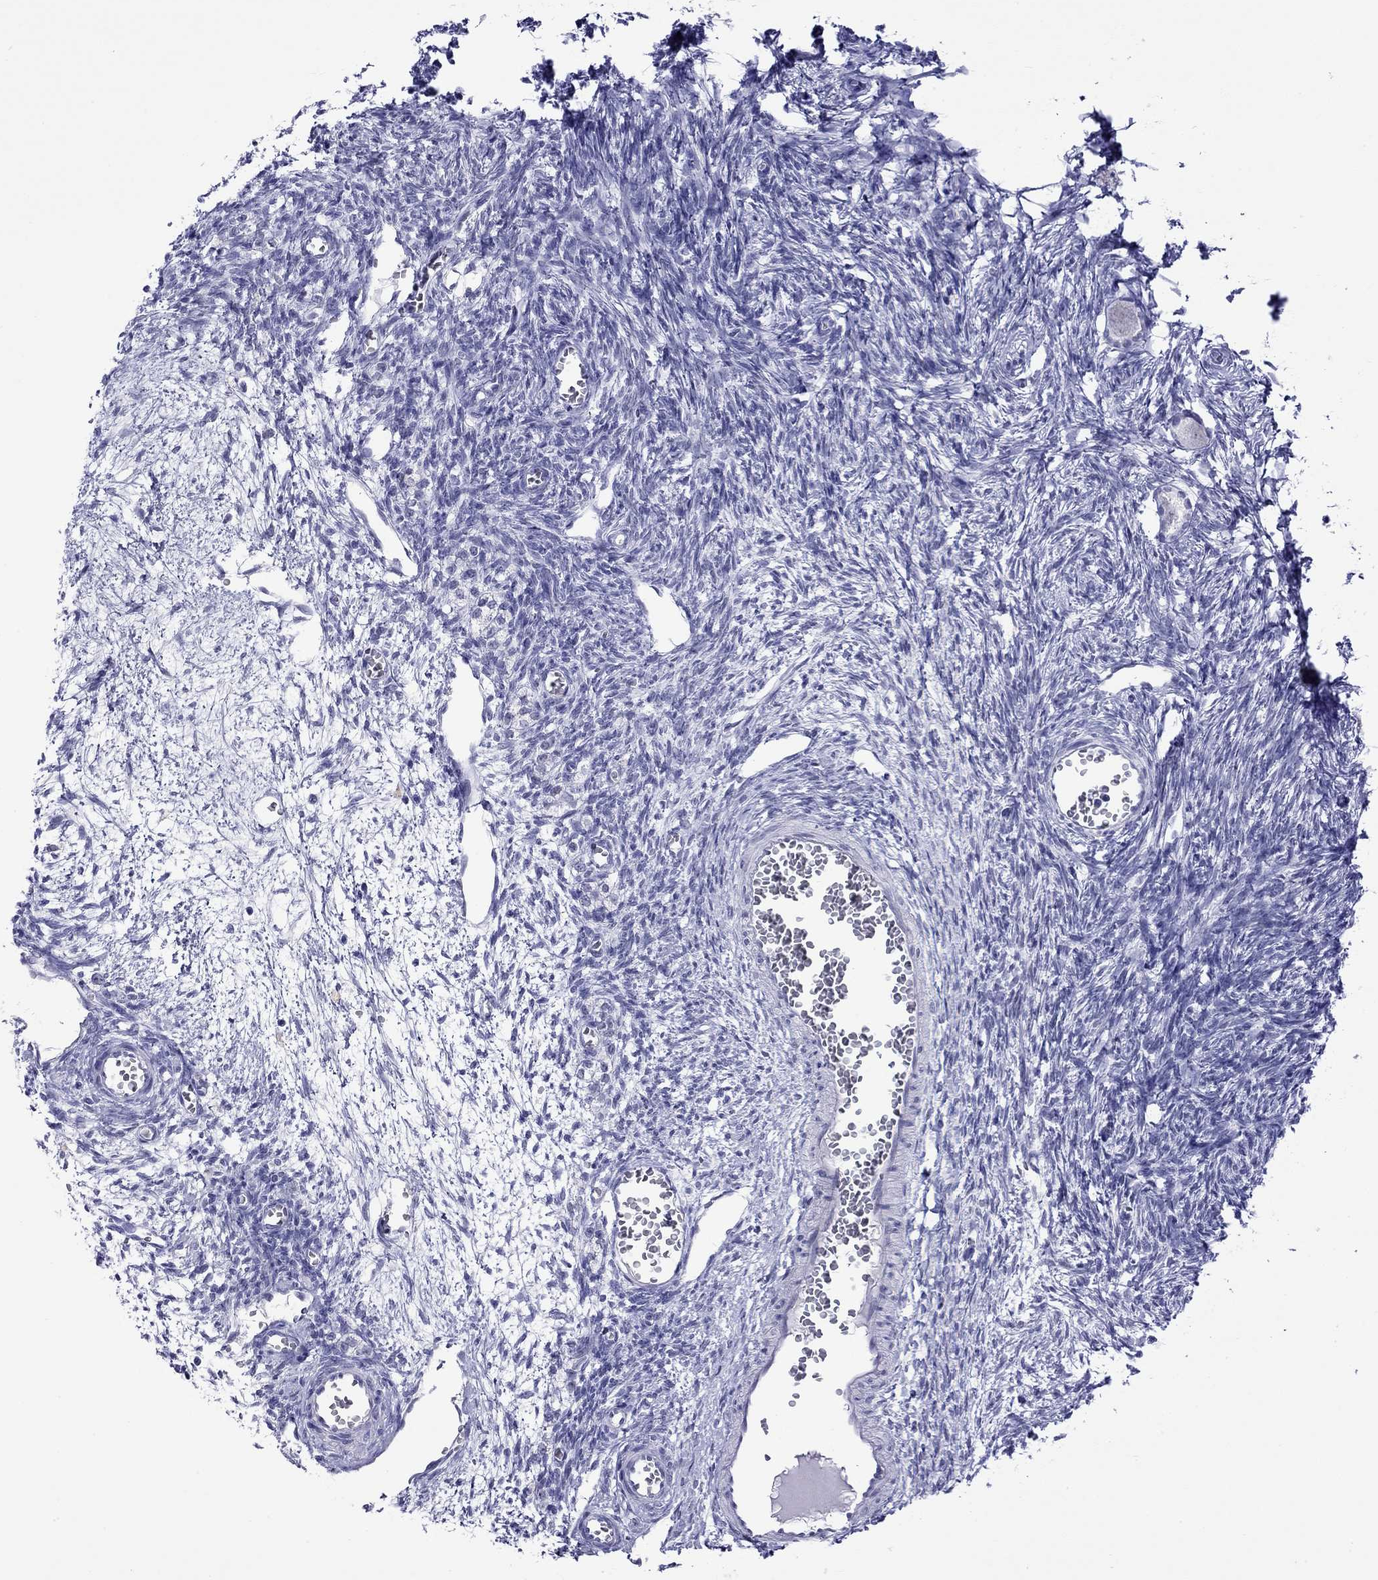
{"staining": {"intensity": "negative", "quantity": "none", "location": "none"}, "tissue": "ovary", "cell_type": "Follicle cells", "image_type": "normal", "snomed": [{"axis": "morphology", "description": "Normal tissue, NOS"}, {"axis": "topography", "description": "Ovary"}], "caption": "Follicle cells show no significant protein positivity in unremarkable ovary.", "gene": "SLC30A8", "patient": {"sex": "female", "age": 27}}